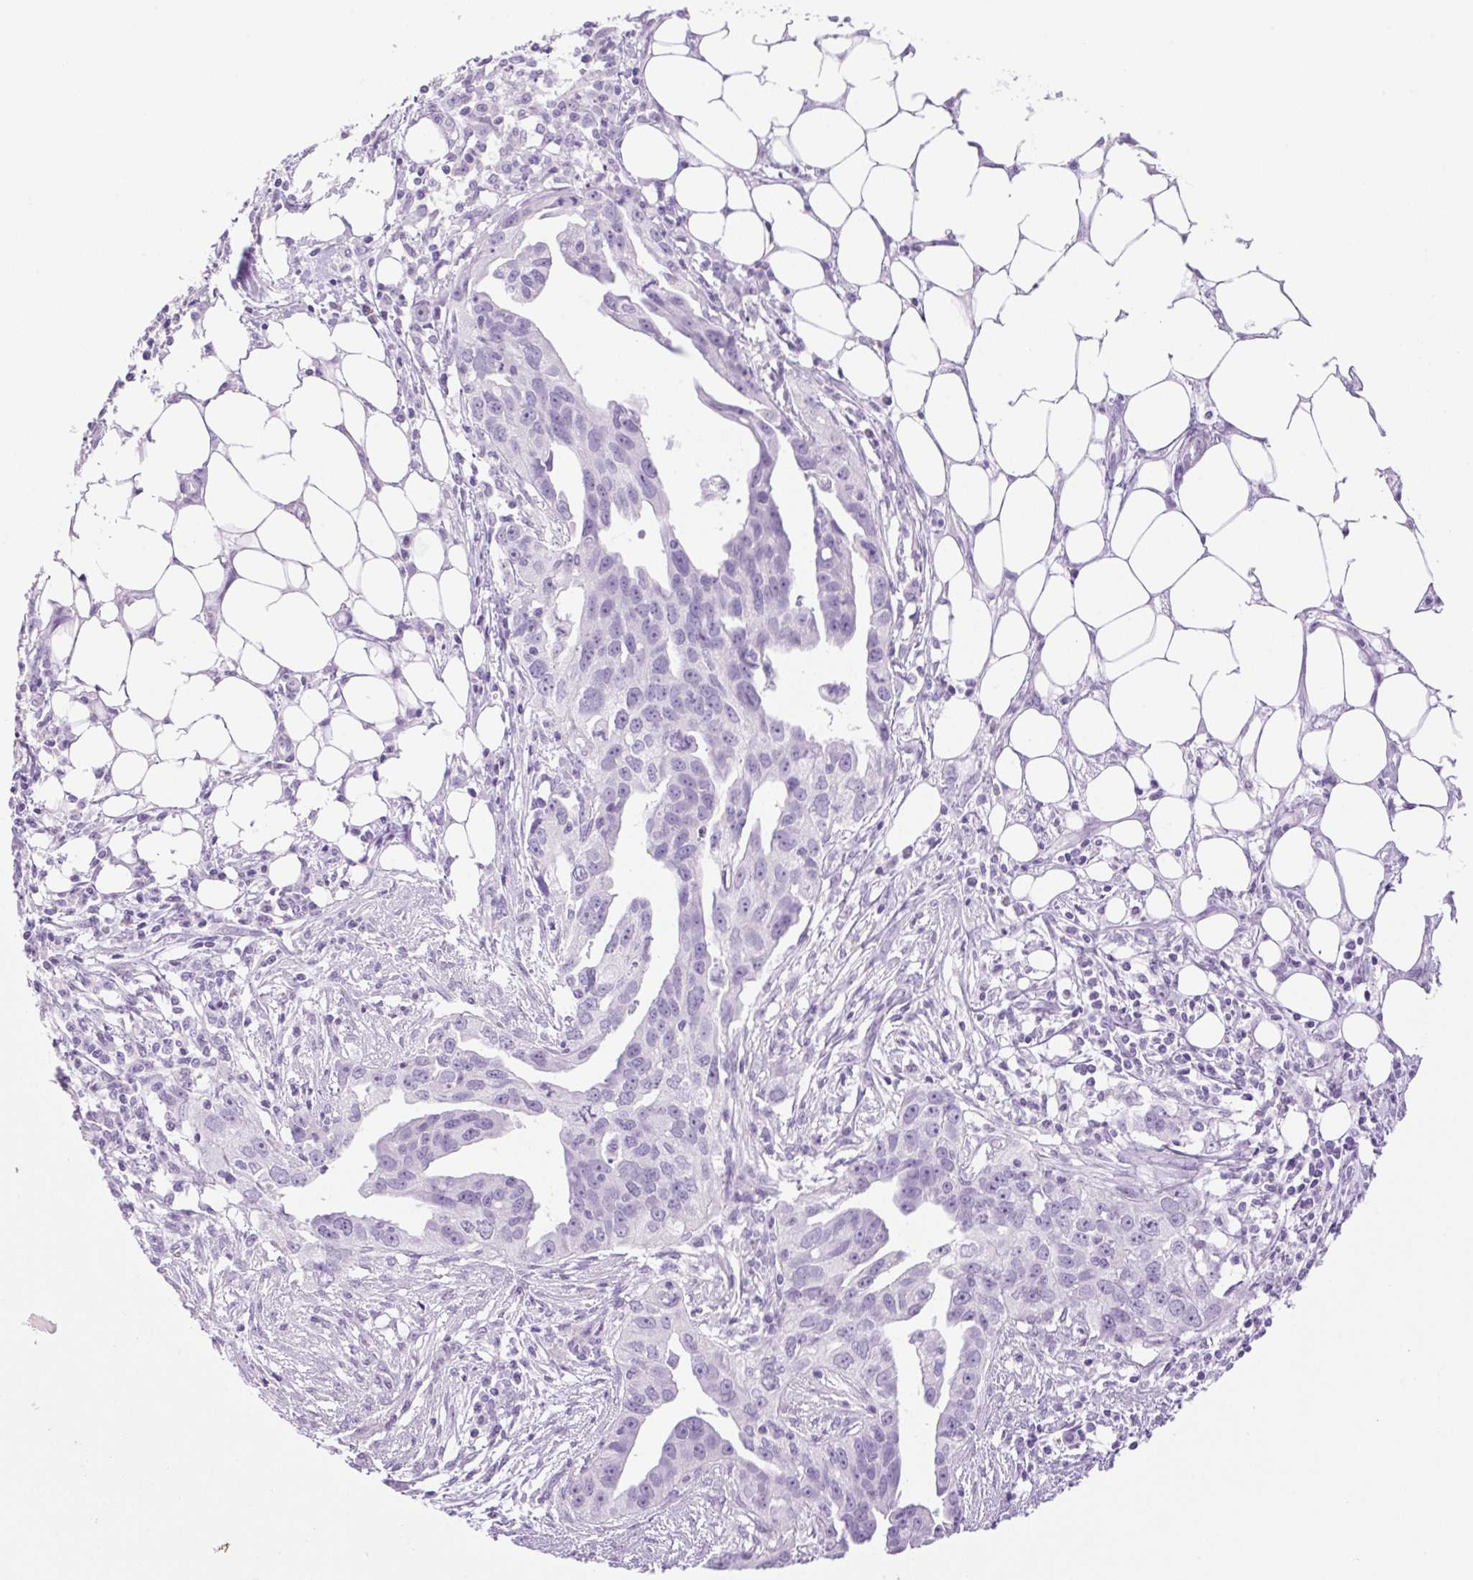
{"staining": {"intensity": "negative", "quantity": "none", "location": "none"}, "tissue": "ovarian cancer", "cell_type": "Tumor cells", "image_type": "cancer", "snomed": [{"axis": "morphology", "description": "Carcinoma, endometroid"}, {"axis": "morphology", "description": "Cystadenocarcinoma, serous, NOS"}, {"axis": "topography", "description": "Ovary"}], "caption": "Immunohistochemistry (IHC) photomicrograph of ovarian cancer stained for a protein (brown), which demonstrates no staining in tumor cells.", "gene": "SP140L", "patient": {"sex": "female", "age": 45}}